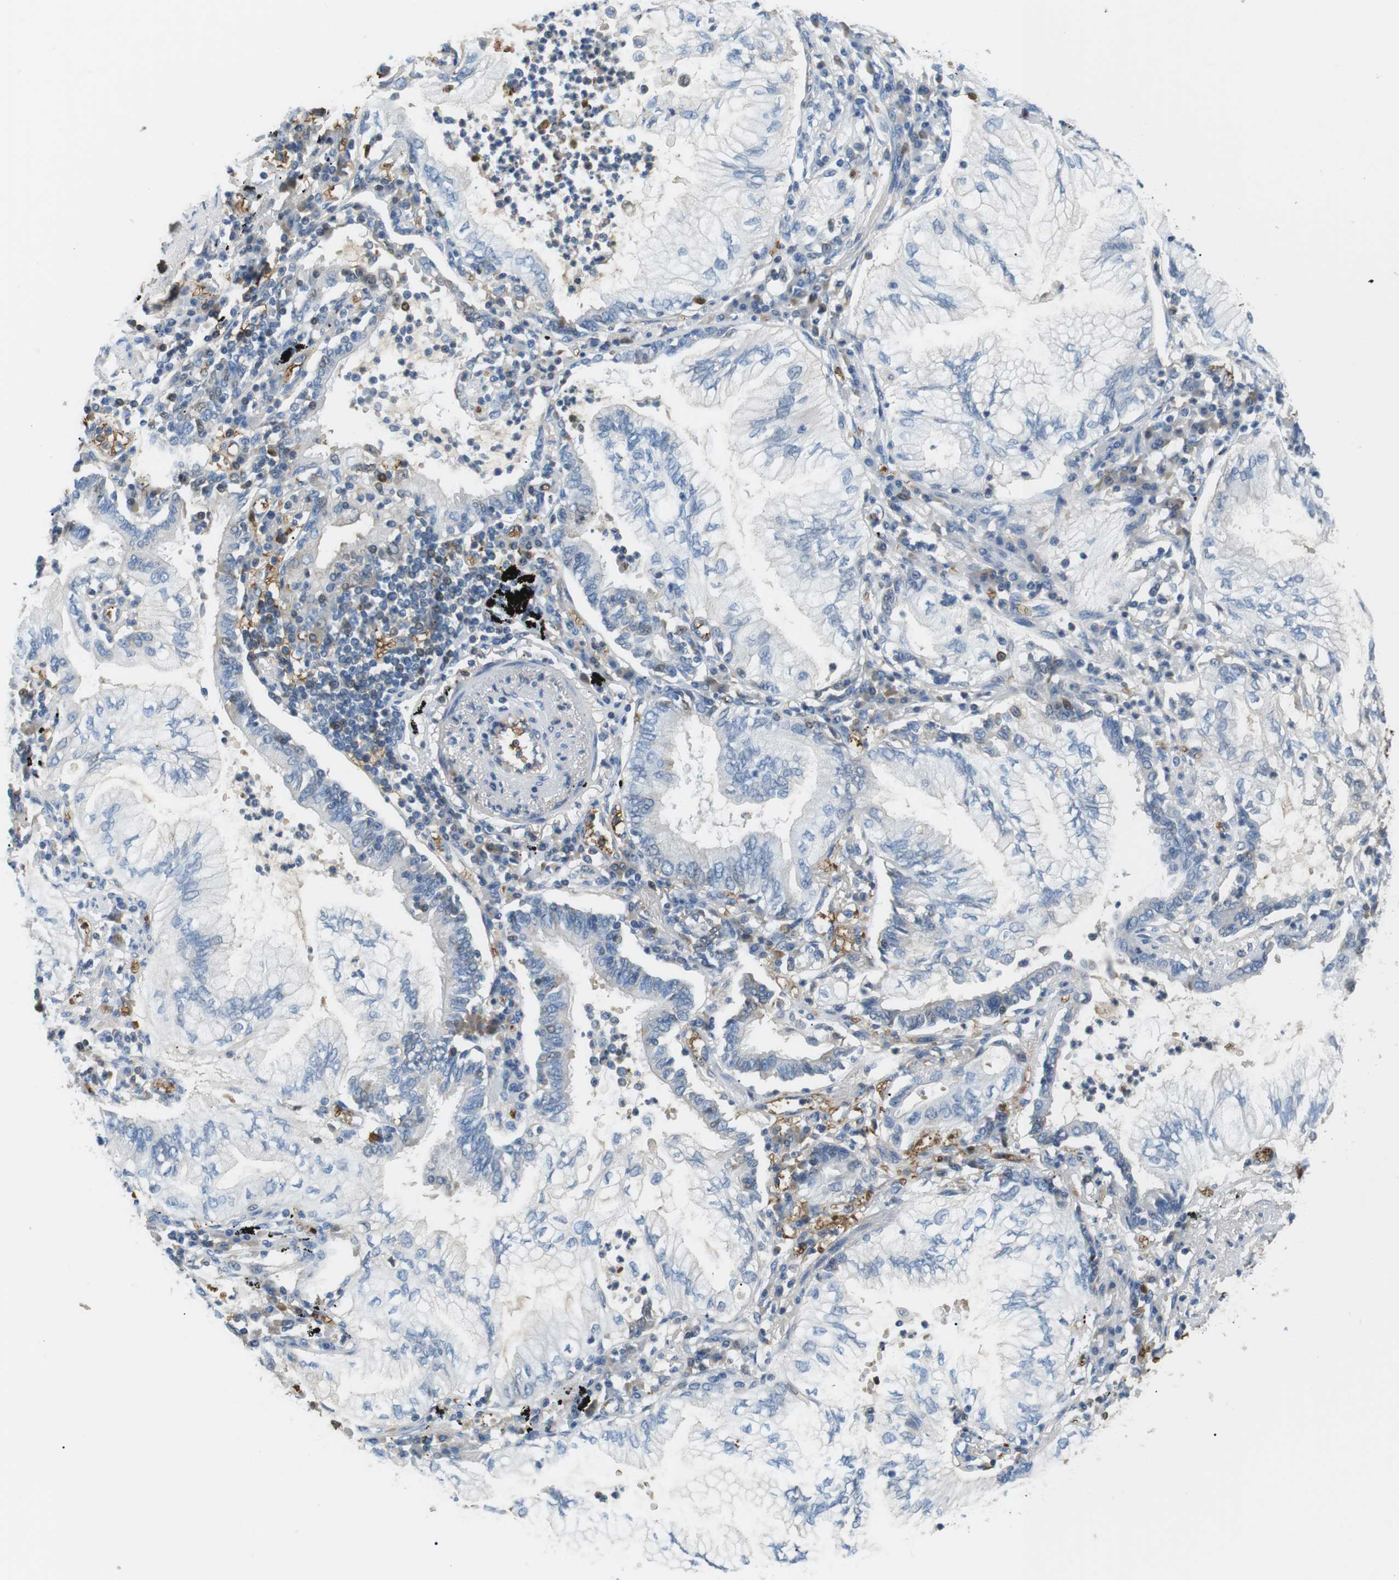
{"staining": {"intensity": "negative", "quantity": "none", "location": "none"}, "tissue": "lung cancer", "cell_type": "Tumor cells", "image_type": "cancer", "snomed": [{"axis": "morphology", "description": "Normal tissue, NOS"}, {"axis": "morphology", "description": "Adenocarcinoma, NOS"}, {"axis": "topography", "description": "Bronchus"}, {"axis": "topography", "description": "Lung"}], "caption": "IHC photomicrograph of neoplastic tissue: lung adenocarcinoma stained with DAB (3,3'-diaminobenzidine) demonstrates no significant protein staining in tumor cells.", "gene": "ADCY10", "patient": {"sex": "female", "age": 70}}